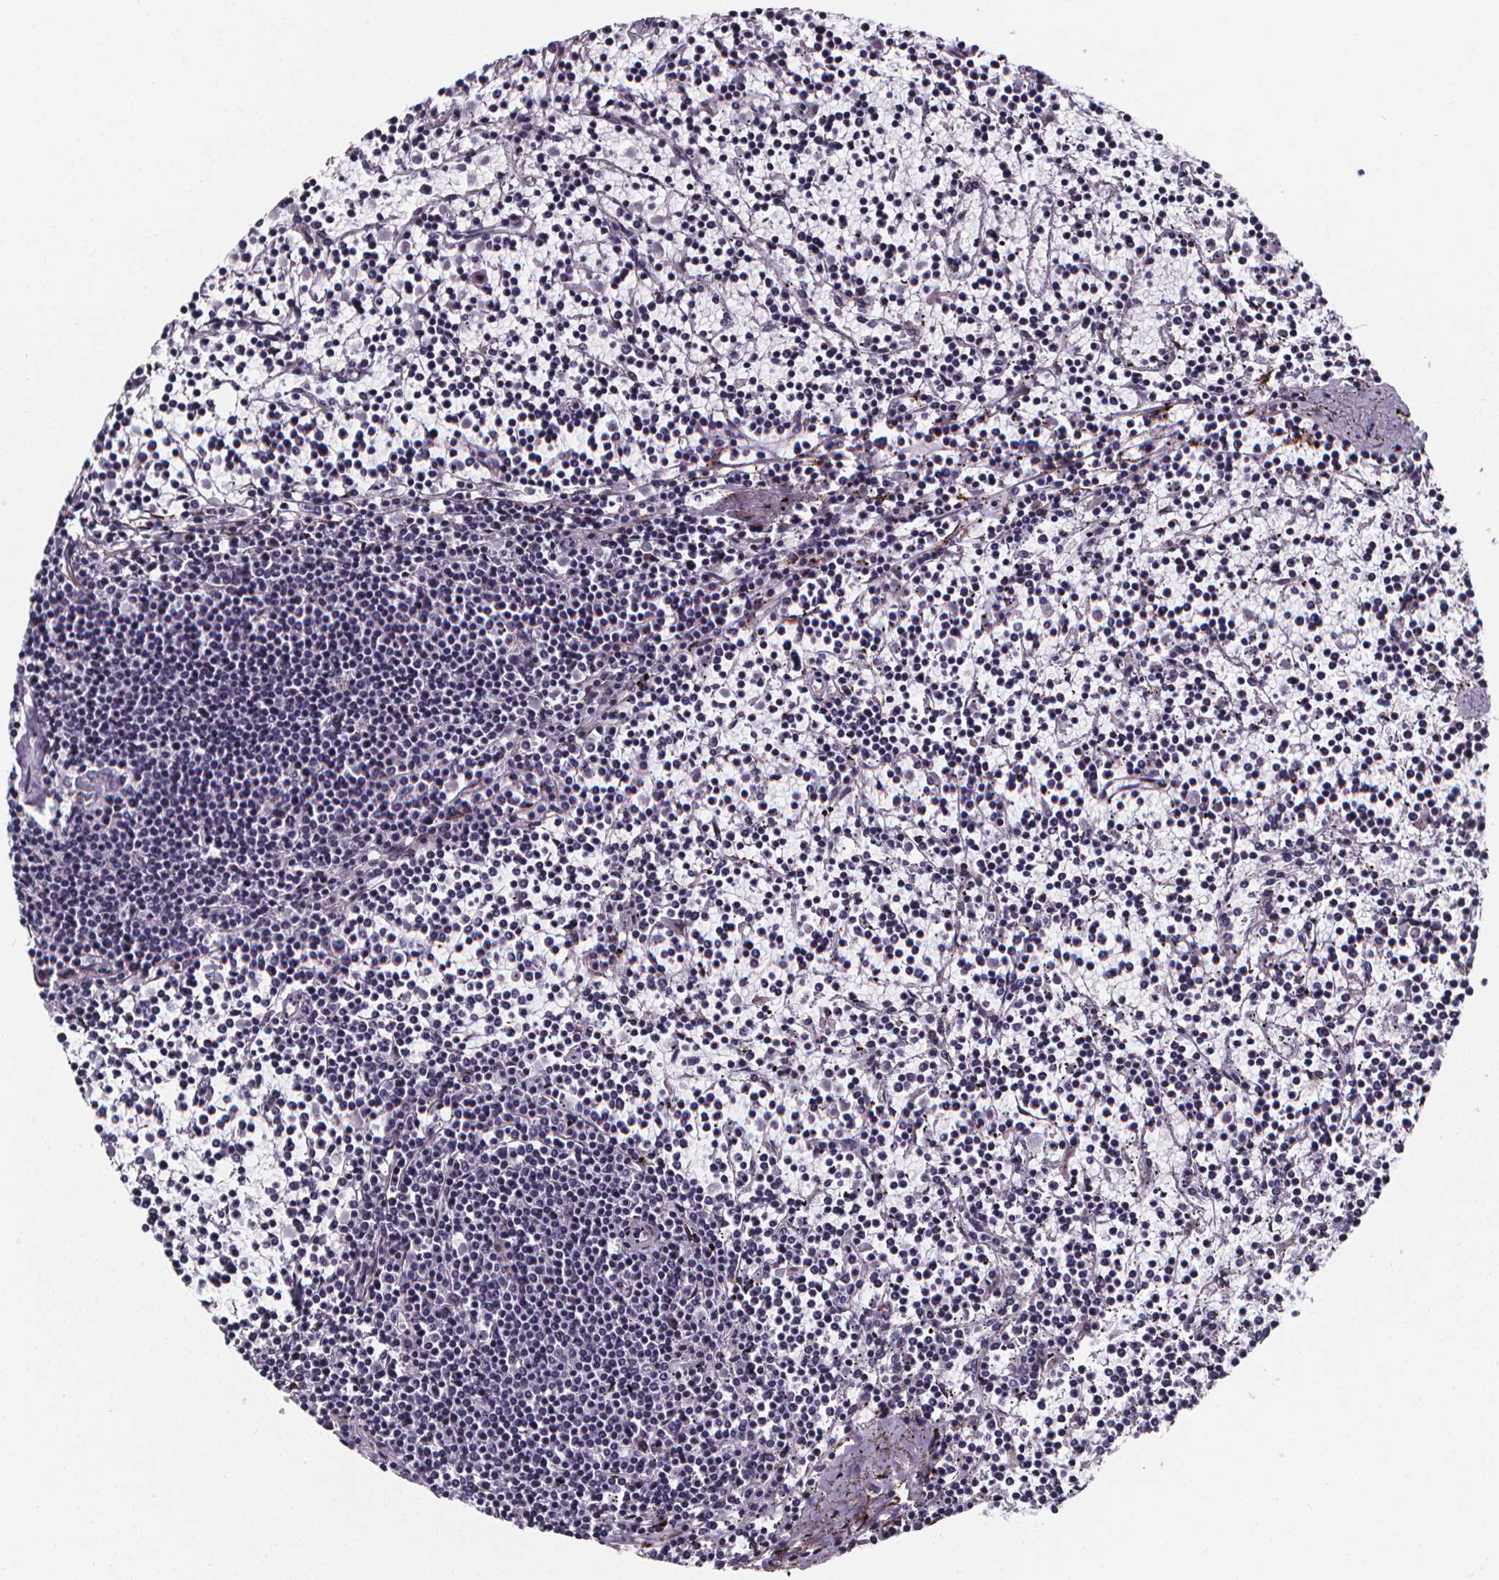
{"staining": {"intensity": "negative", "quantity": "none", "location": "none"}, "tissue": "lymphoma", "cell_type": "Tumor cells", "image_type": "cancer", "snomed": [{"axis": "morphology", "description": "Malignant lymphoma, non-Hodgkin's type, Low grade"}, {"axis": "topography", "description": "Spleen"}], "caption": "High power microscopy image of an immunohistochemistry (IHC) micrograph of lymphoma, revealing no significant positivity in tumor cells.", "gene": "AEBP1", "patient": {"sex": "female", "age": 19}}